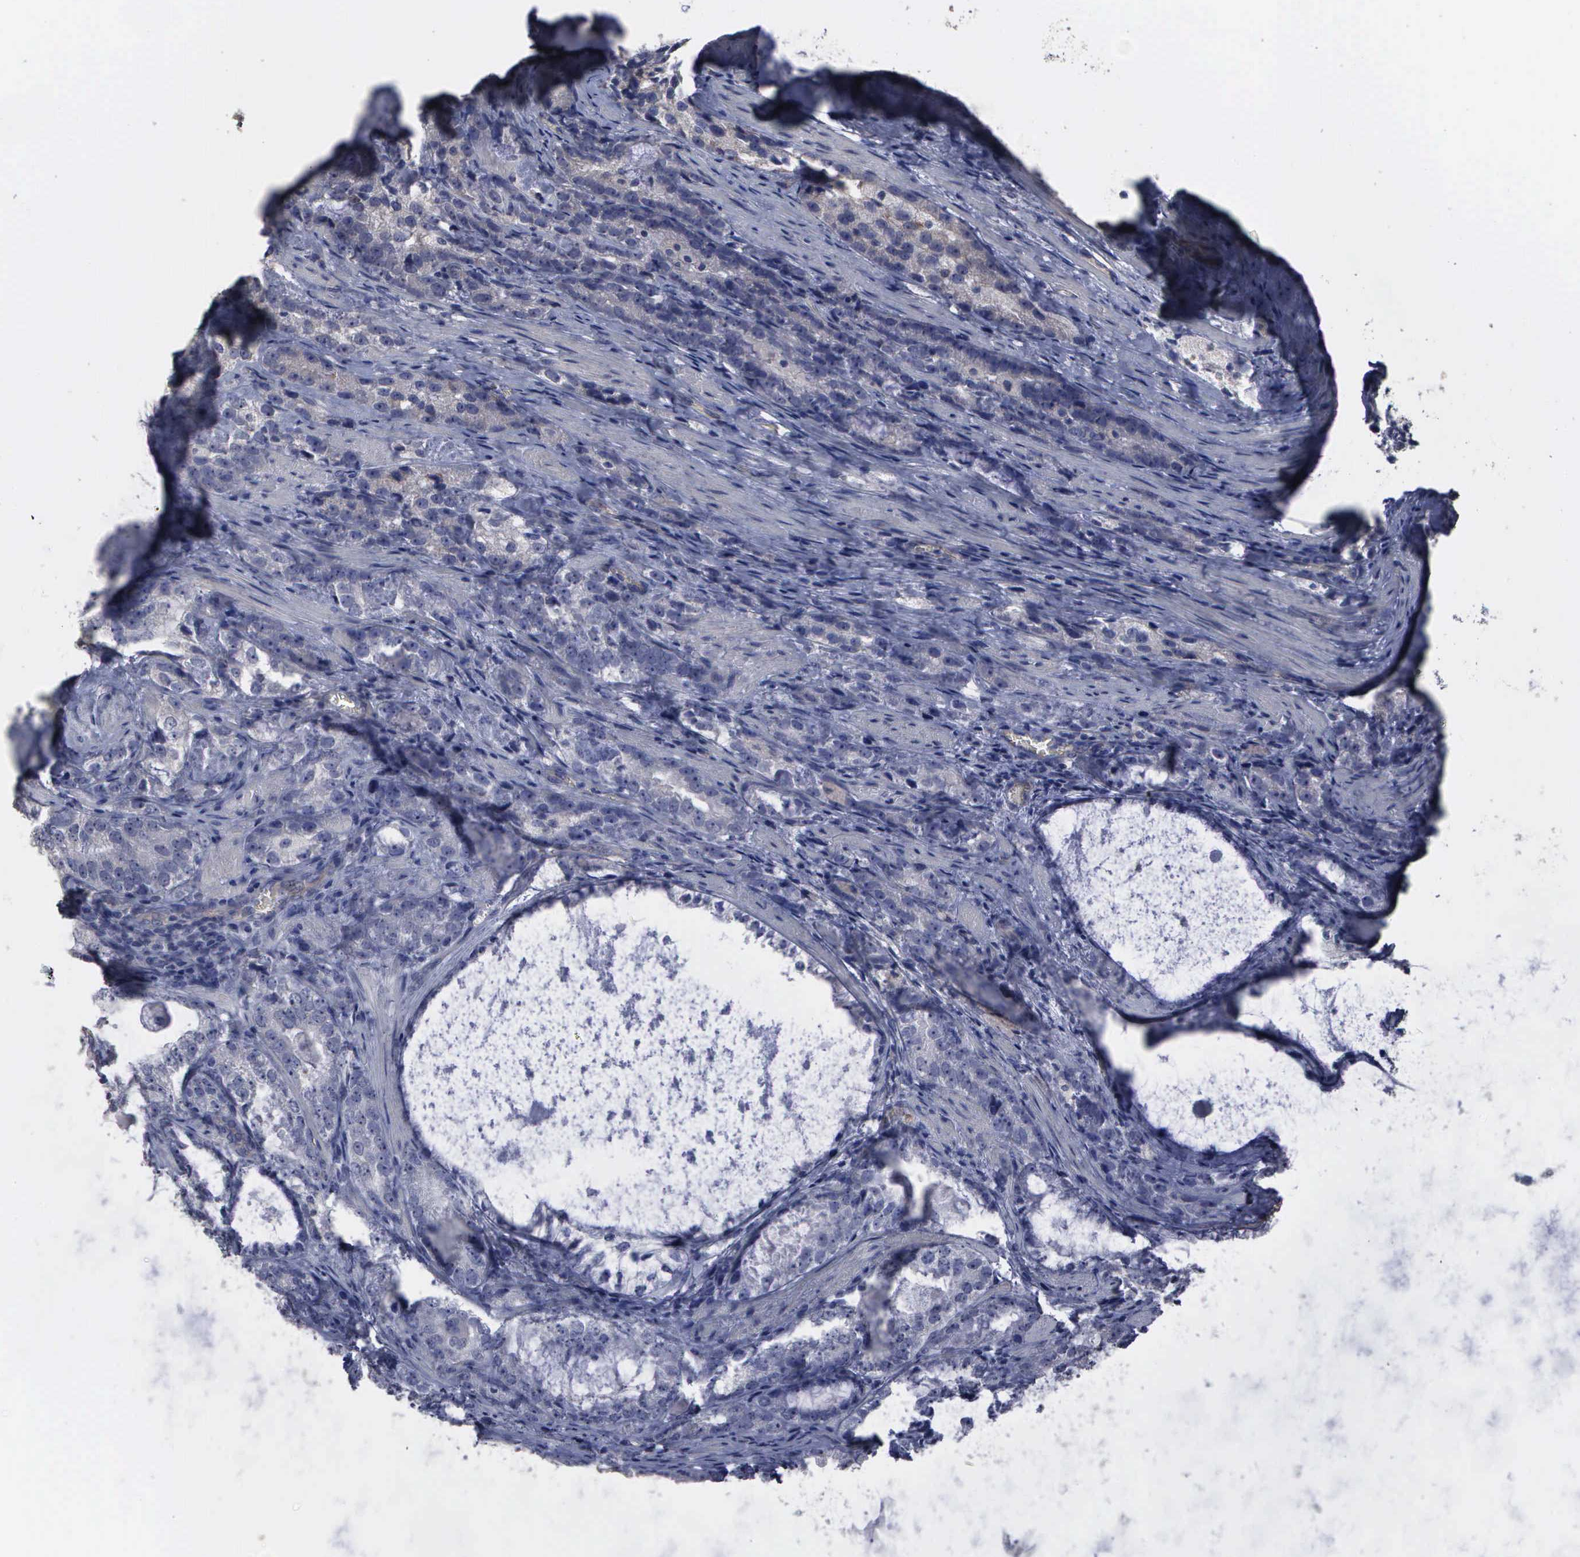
{"staining": {"intensity": "negative", "quantity": "none", "location": "none"}, "tissue": "prostate cancer", "cell_type": "Tumor cells", "image_type": "cancer", "snomed": [{"axis": "morphology", "description": "Adenocarcinoma, High grade"}, {"axis": "topography", "description": "Prostate"}], "caption": "The IHC micrograph has no significant staining in tumor cells of adenocarcinoma (high-grade) (prostate) tissue.", "gene": "CRKL", "patient": {"sex": "male", "age": 63}}